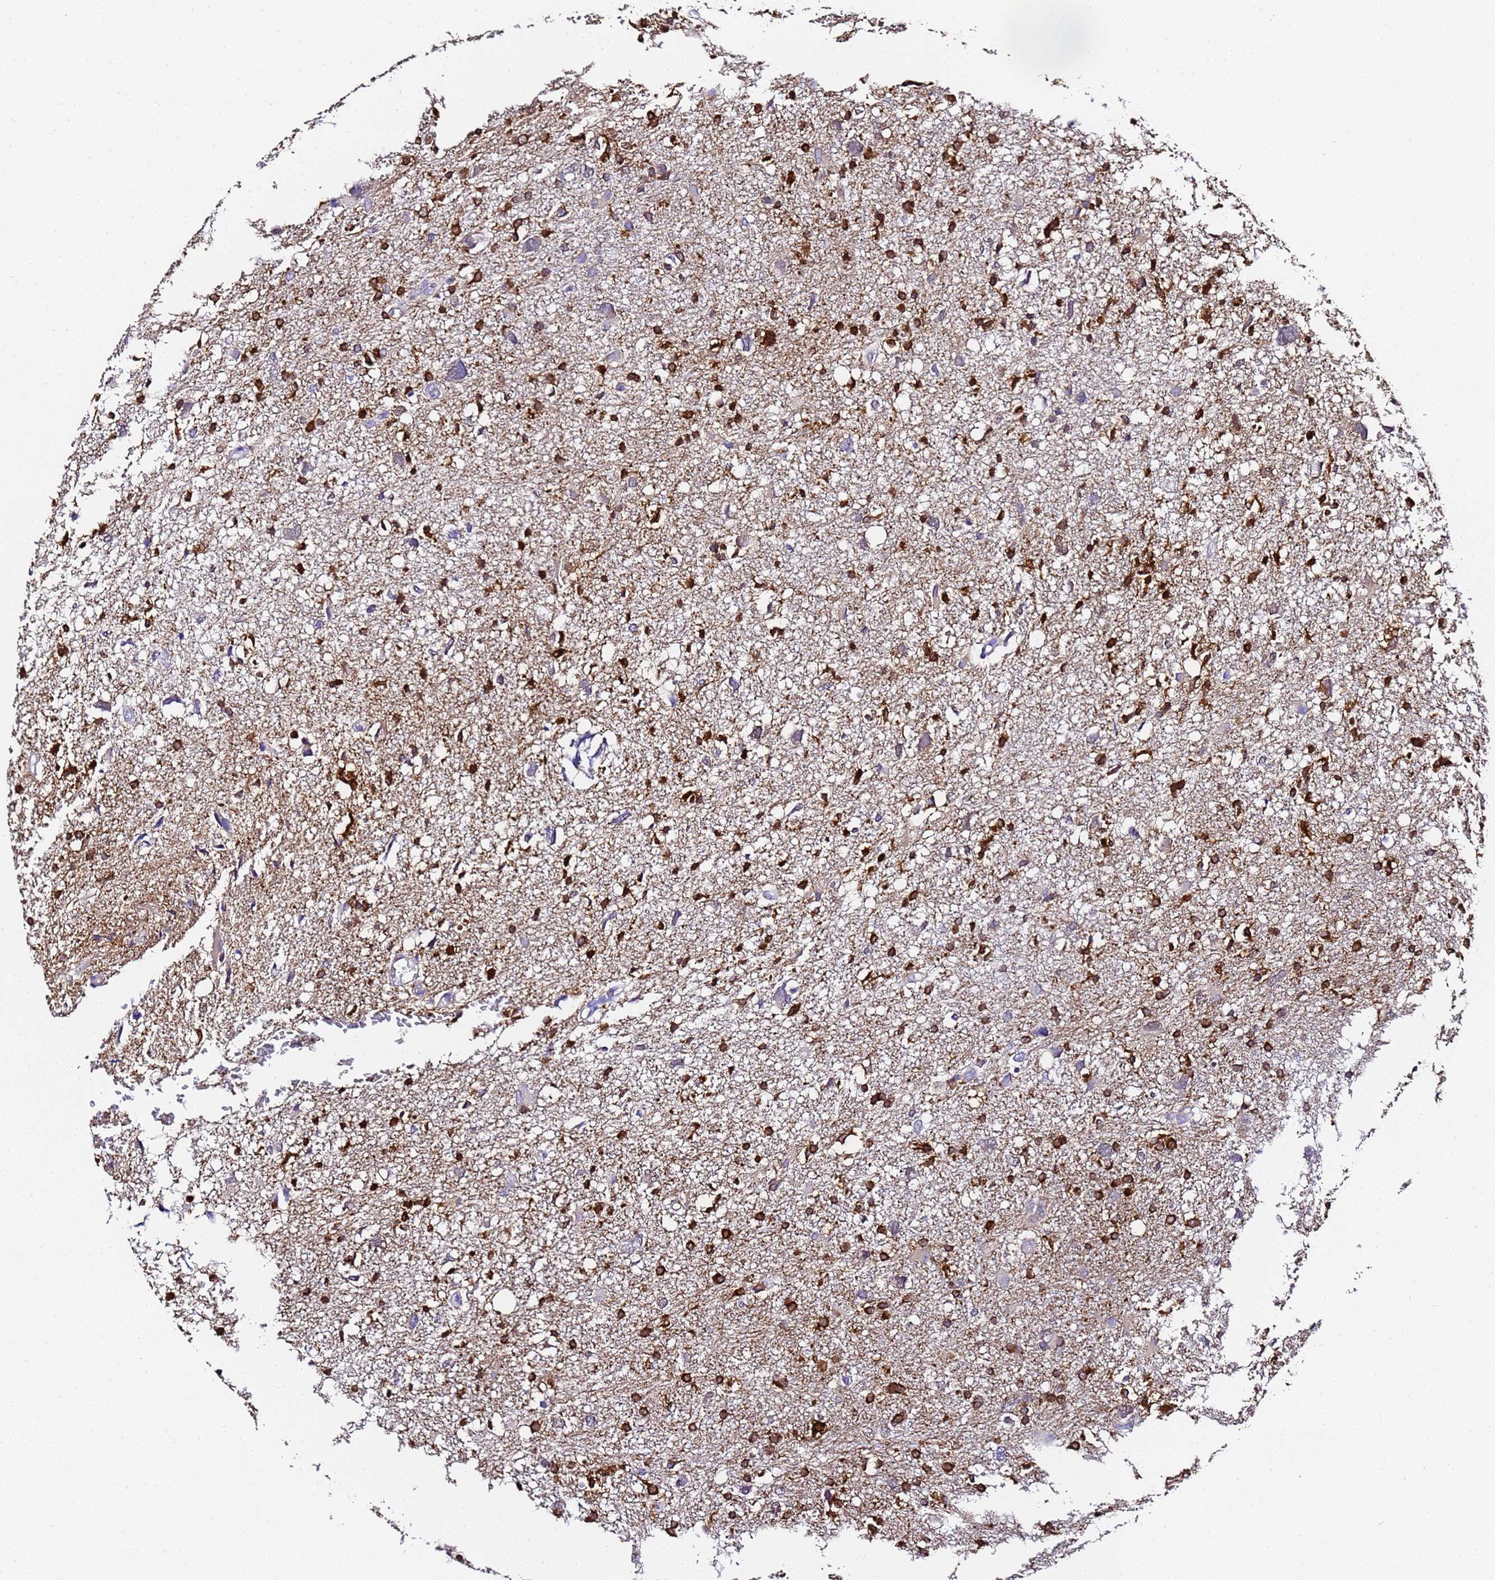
{"staining": {"intensity": "strong", "quantity": "25%-75%", "location": "cytoplasmic/membranous"}, "tissue": "glioma", "cell_type": "Tumor cells", "image_type": "cancer", "snomed": [{"axis": "morphology", "description": "Glioma, malignant, High grade"}, {"axis": "topography", "description": "Brain"}], "caption": "Immunohistochemical staining of glioma displays strong cytoplasmic/membranous protein staining in approximately 25%-75% of tumor cells.", "gene": "FTL", "patient": {"sex": "male", "age": 61}}